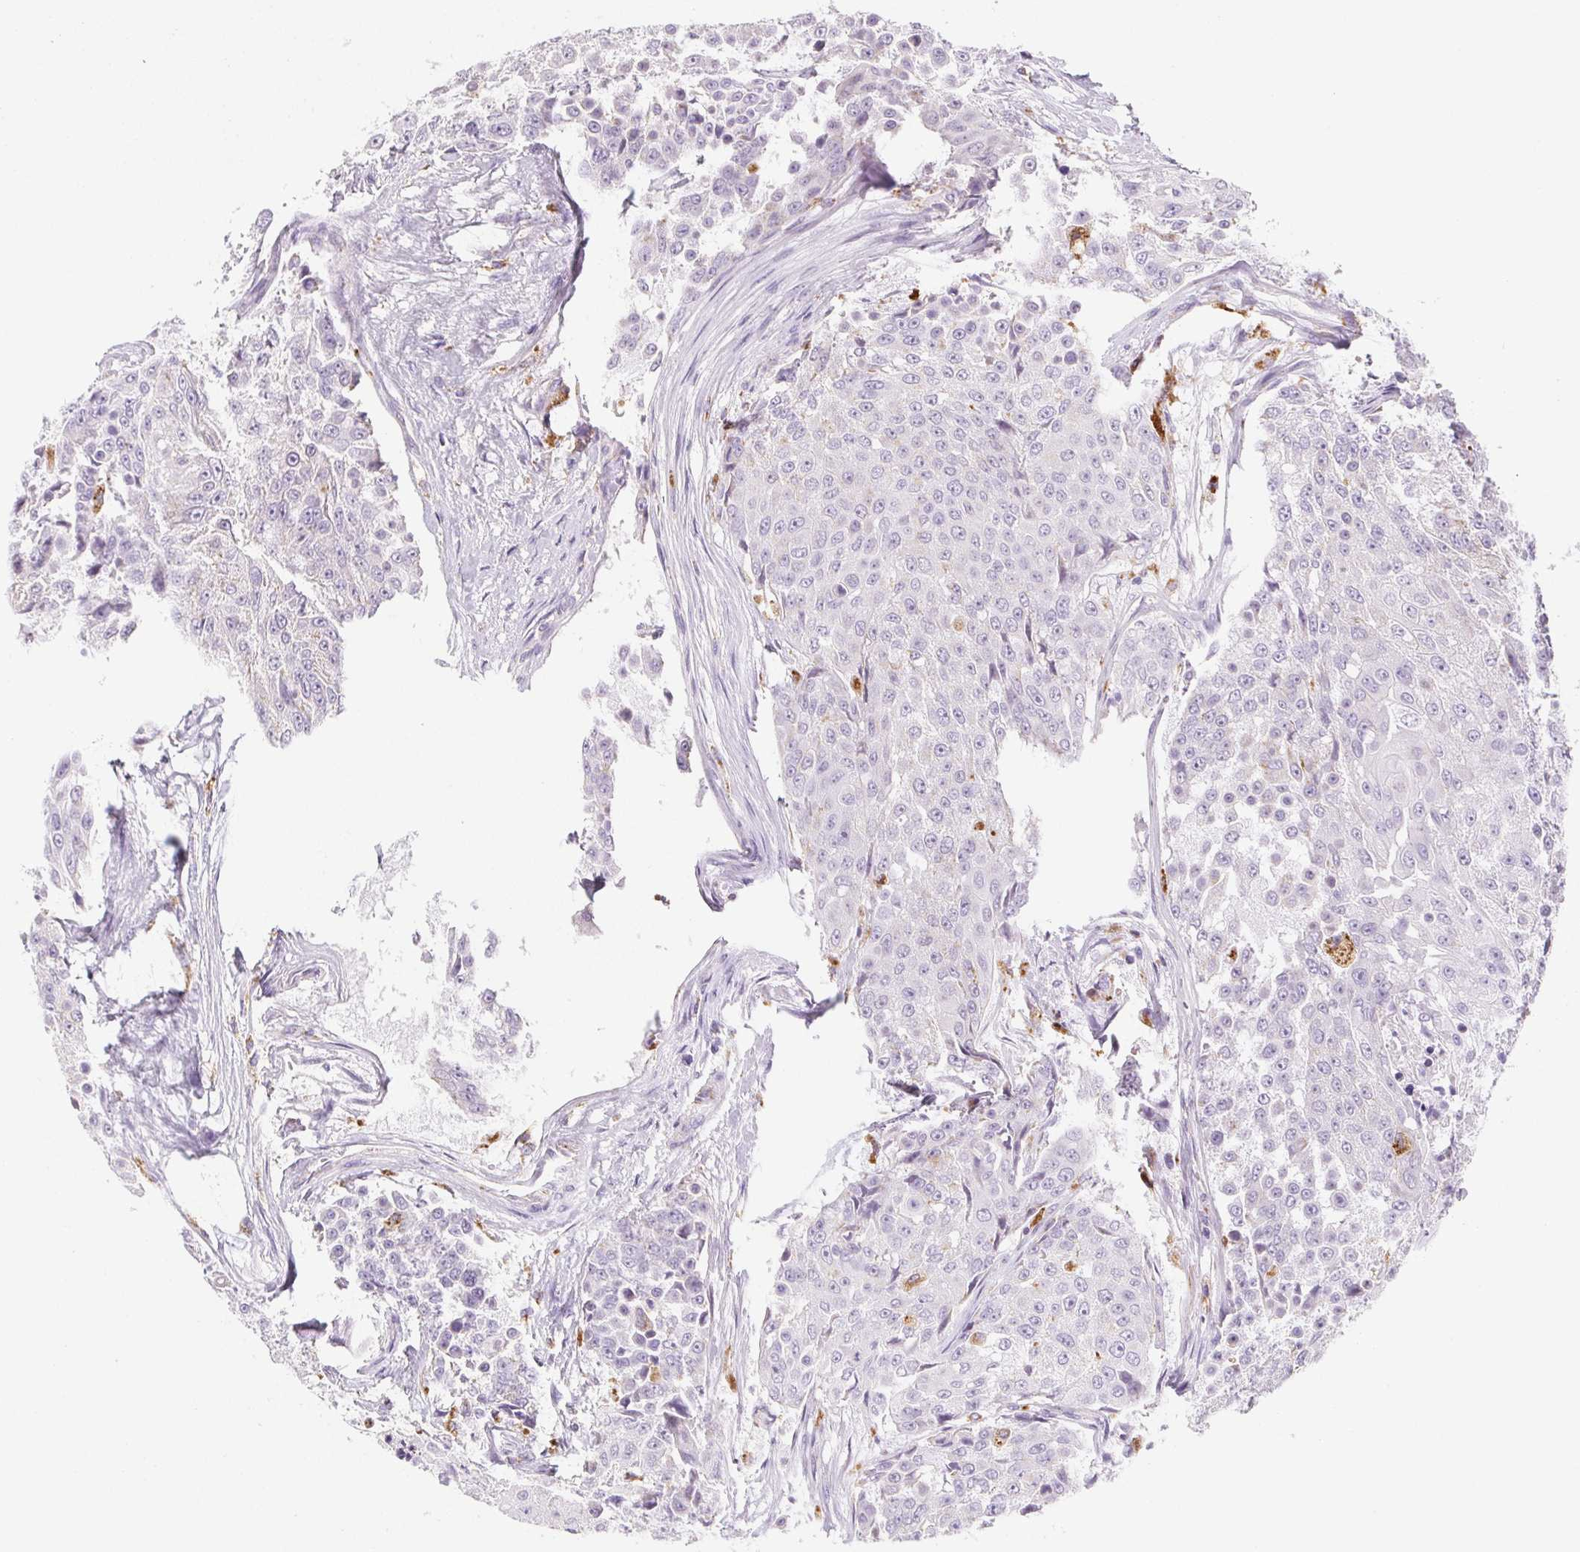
{"staining": {"intensity": "negative", "quantity": "none", "location": "none"}, "tissue": "urothelial cancer", "cell_type": "Tumor cells", "image_type": "cancer", "snomed": [{"axis": "morphology", "description": "Urothelial carcinoma, High grade"}, {"axis": "topography", "description": "Urinary bladder"}], "caption": "IHC of urothelial cancer shows no expression in tumor cells.", "gene": "LIPA", "patient": {"sex": "female", "age": 63}}